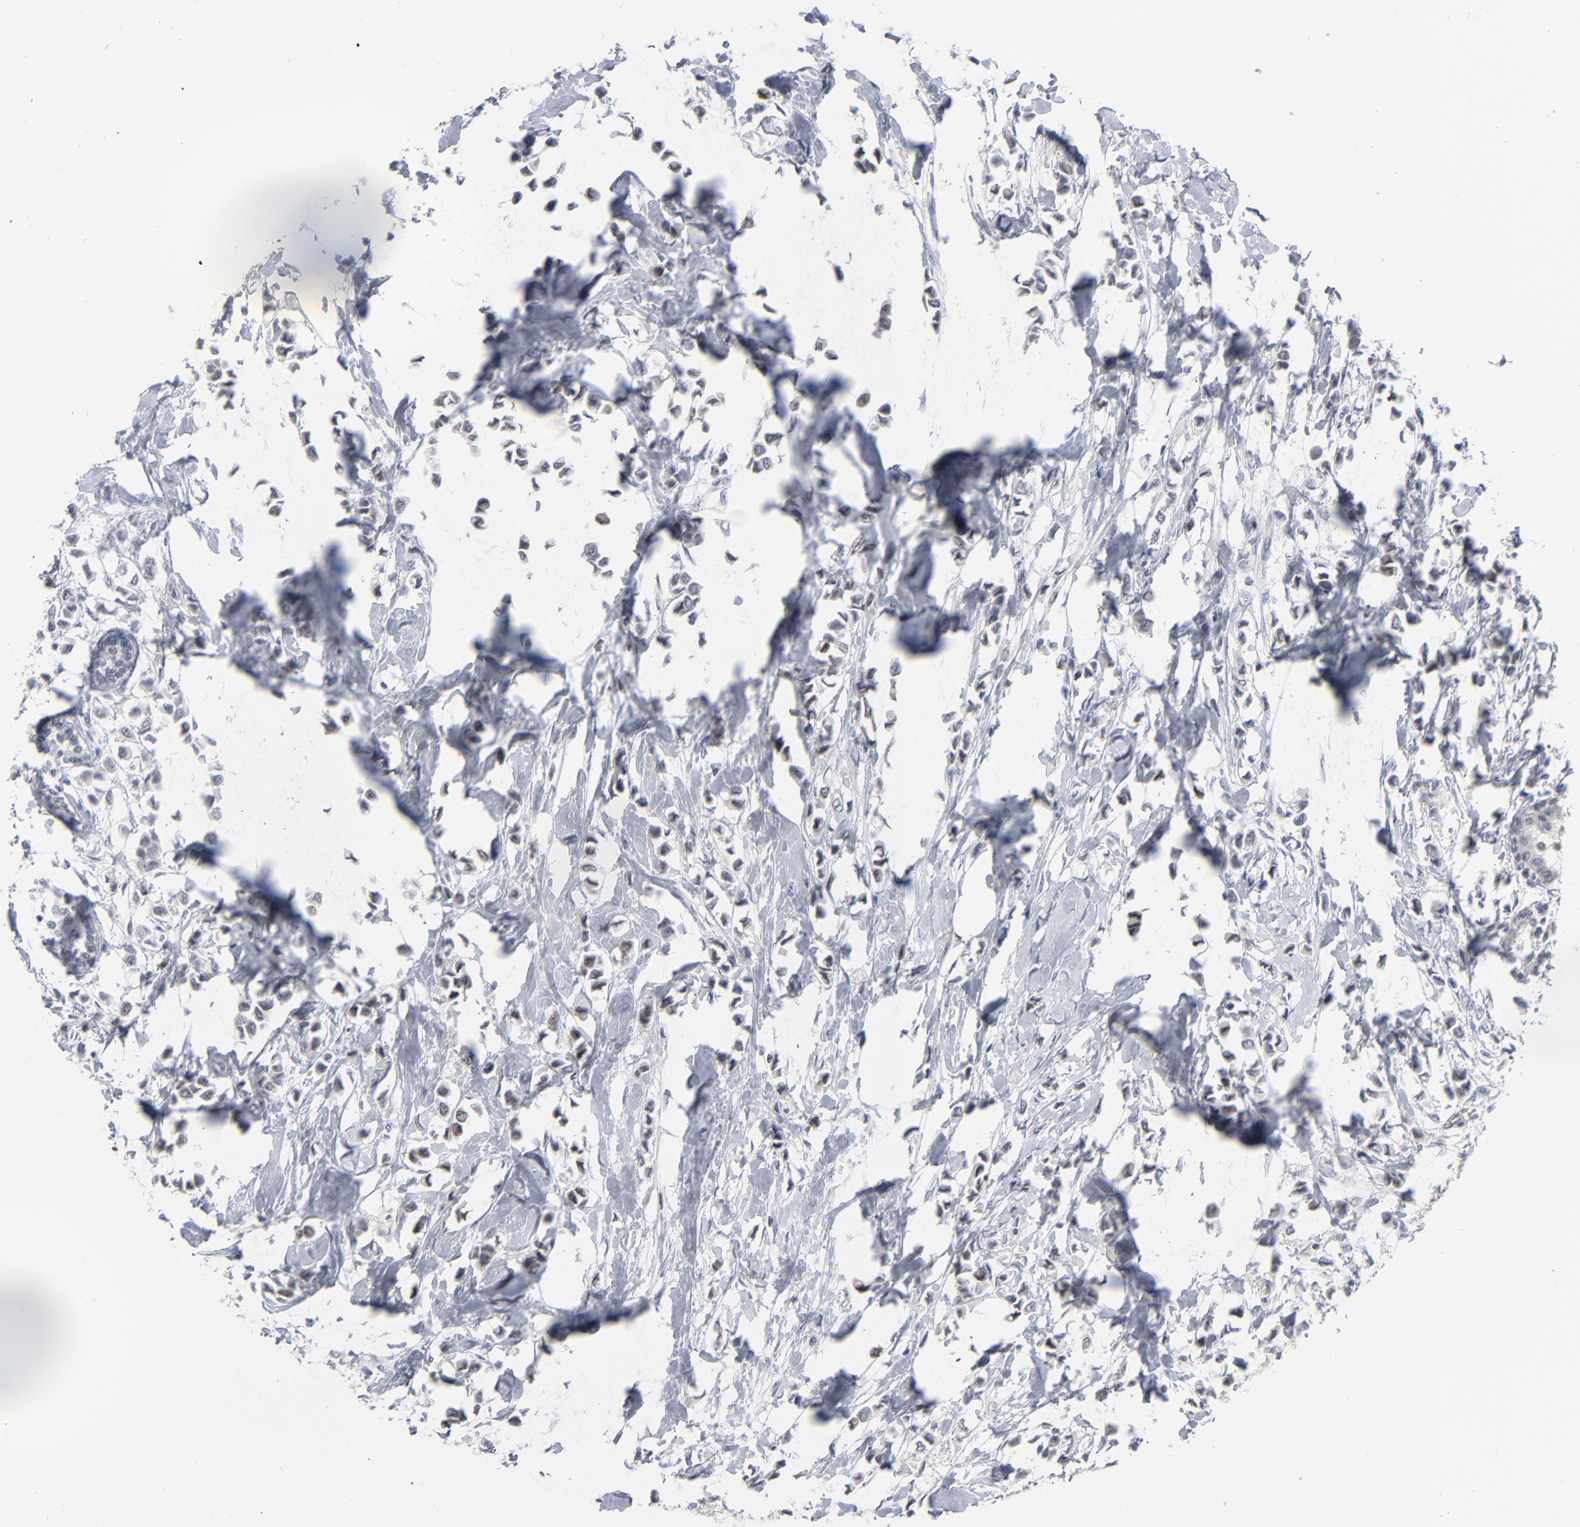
{"staining": {"intensity": "negative", "quantity": "none", "location": "none"}, "tissue": "breast cancer", "cell_type": "Tumor cells", "image_type": "cancer", "snomed": [{"axis": "morphology", "description": "Lobular carcinoma"}, {"axis": "topography", "description": "Breast"}], "caption": "A high-resolution histopathology image shows IHC staining of lobular carcinoma (breast), which shows no significant expression in tumor cells. (DAB IHC with hematoxylin counter stain).", "gene": "FOXN2", "patient": {"sex": "female", "age": 51}}